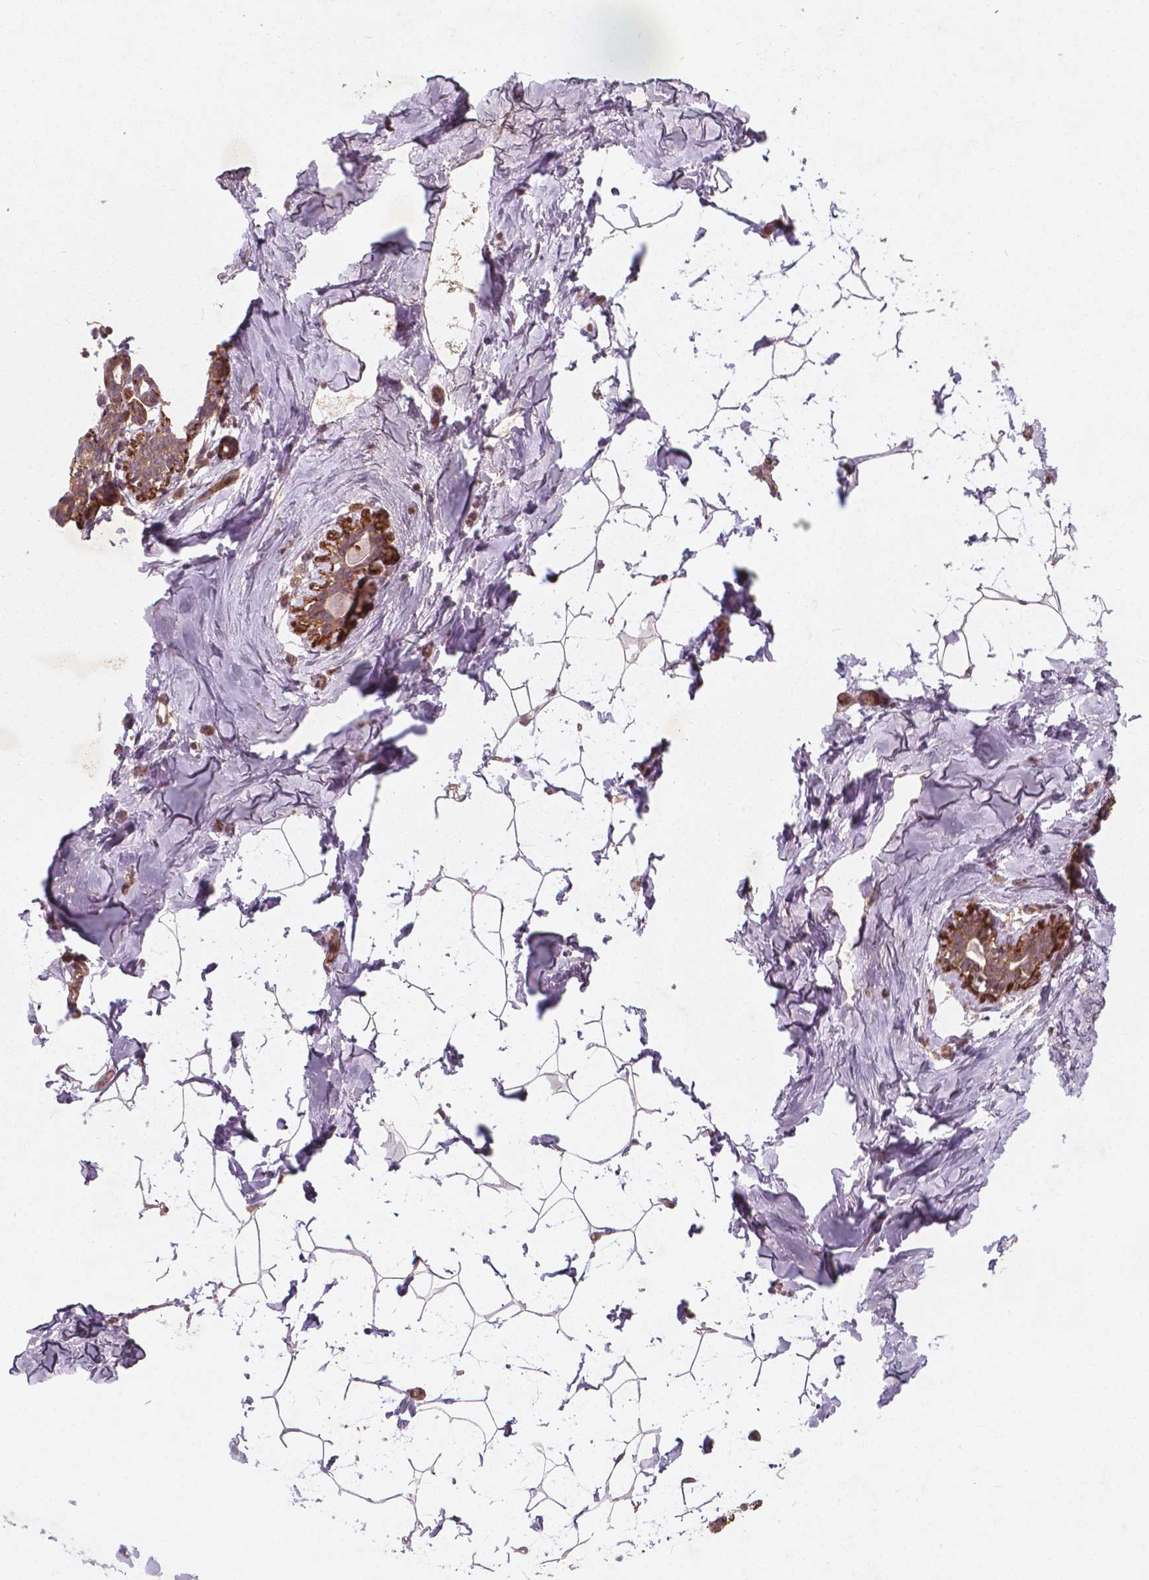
{"staining": {"intensity": "negative", "quantity": "none", "location": "none"}, "tissue": "breast", "cell_type": "Adipocytes", "image_type": "normal", "snomed": [{"axis": "morphology", "description": "Normal tissue, NOS"}, {"axis": "topography", "description": "Breast"}], "caption": "Breast was stained to show a protein in brown. There is no significant expression in adipocytes. (DAB immunohistochemistry (IHC), high magnification).", "gene": "CYFIP1", "patient": {"sex": "female", "age": 32}}